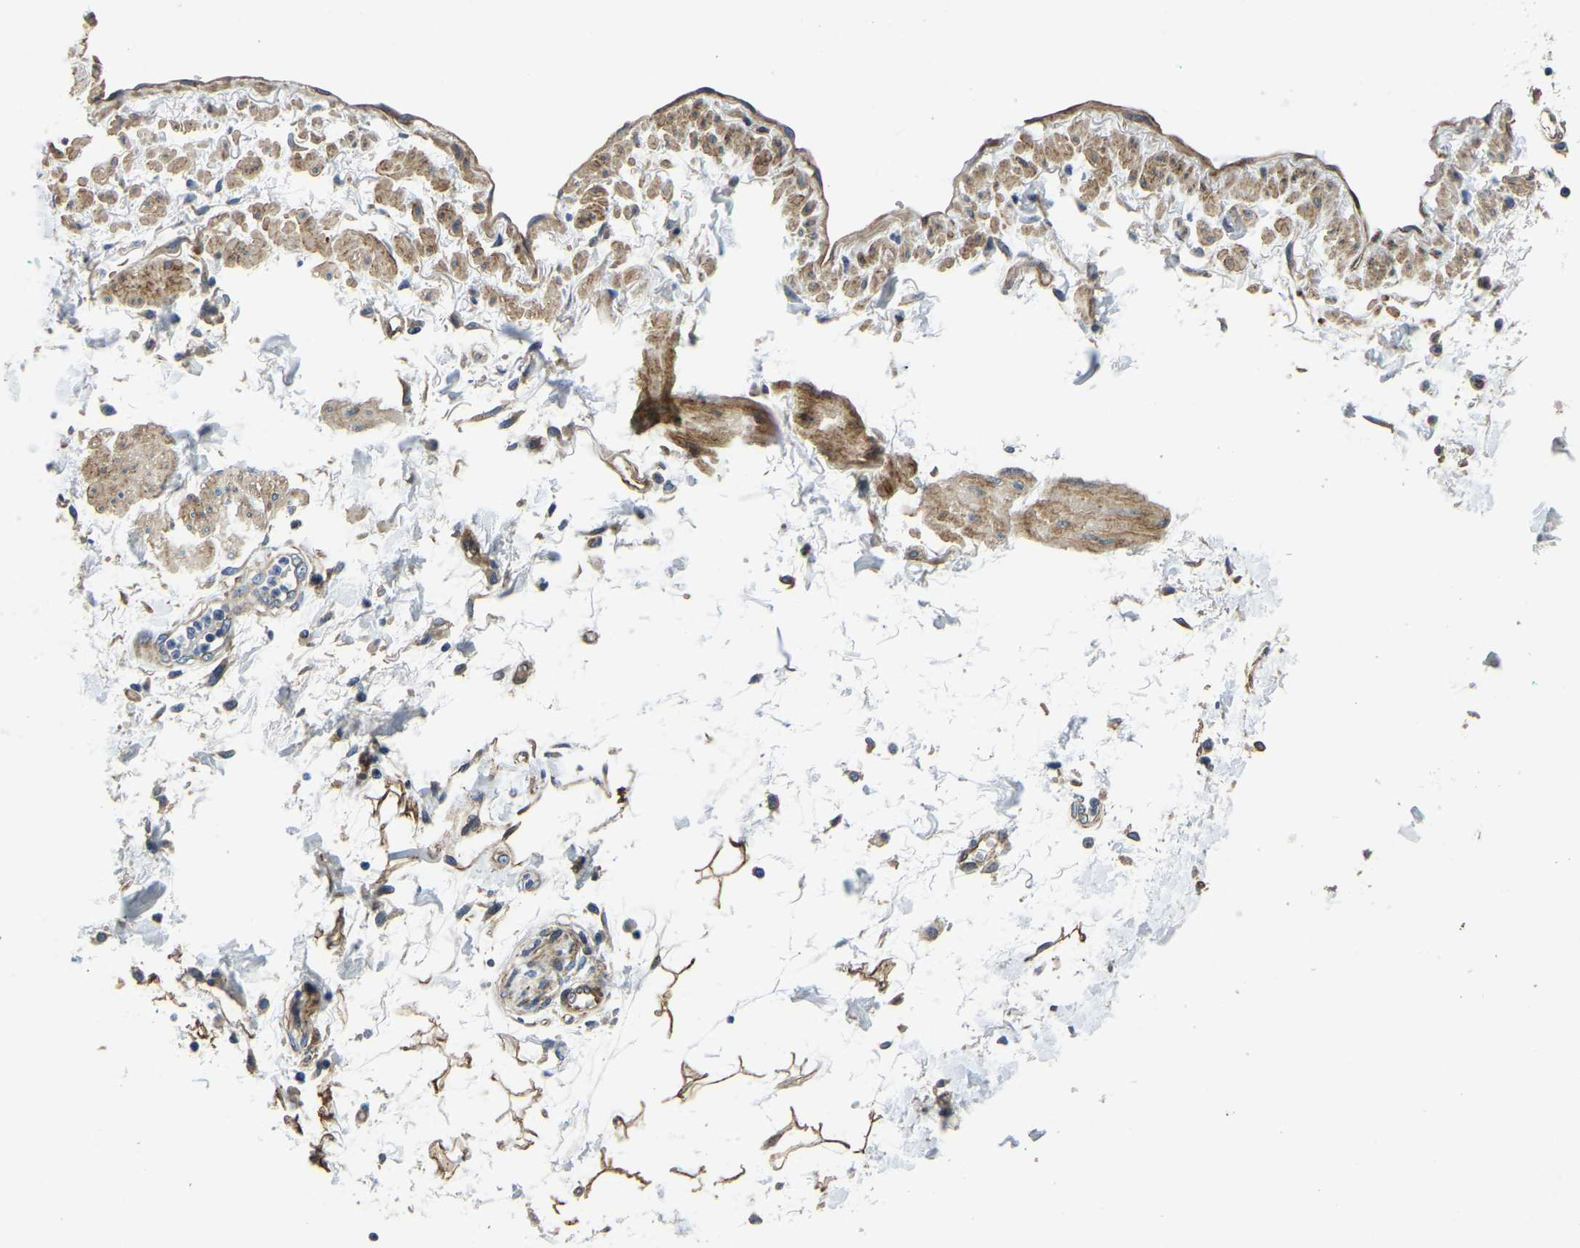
{"staining": {"intensity": "moderate", "quantity": ">75%", "location": "cytoplasmic/membranous"}, "tissue": "adipose tissue", "cell_type": "Adipocytes", "image_type": "normal", "snomed": [{"axis": "morphology", "description": "Normal tissue, NOS"}, {"axis": "morphology", "description": "Adenocarcinoma, NOS"}, {"axis": "topography", "description": "Duodenum"}, {"axis": "topography", "description": "Peripheral nerve tissue"}], "caption": "The histopathology image demonstrates a brown stain indicating the presence of a protein in the cytoplasmic/membranous of adipocytes in adipose tissue.", "gene": "RNF39", "patient": {"sex": "female", "age": 60}}